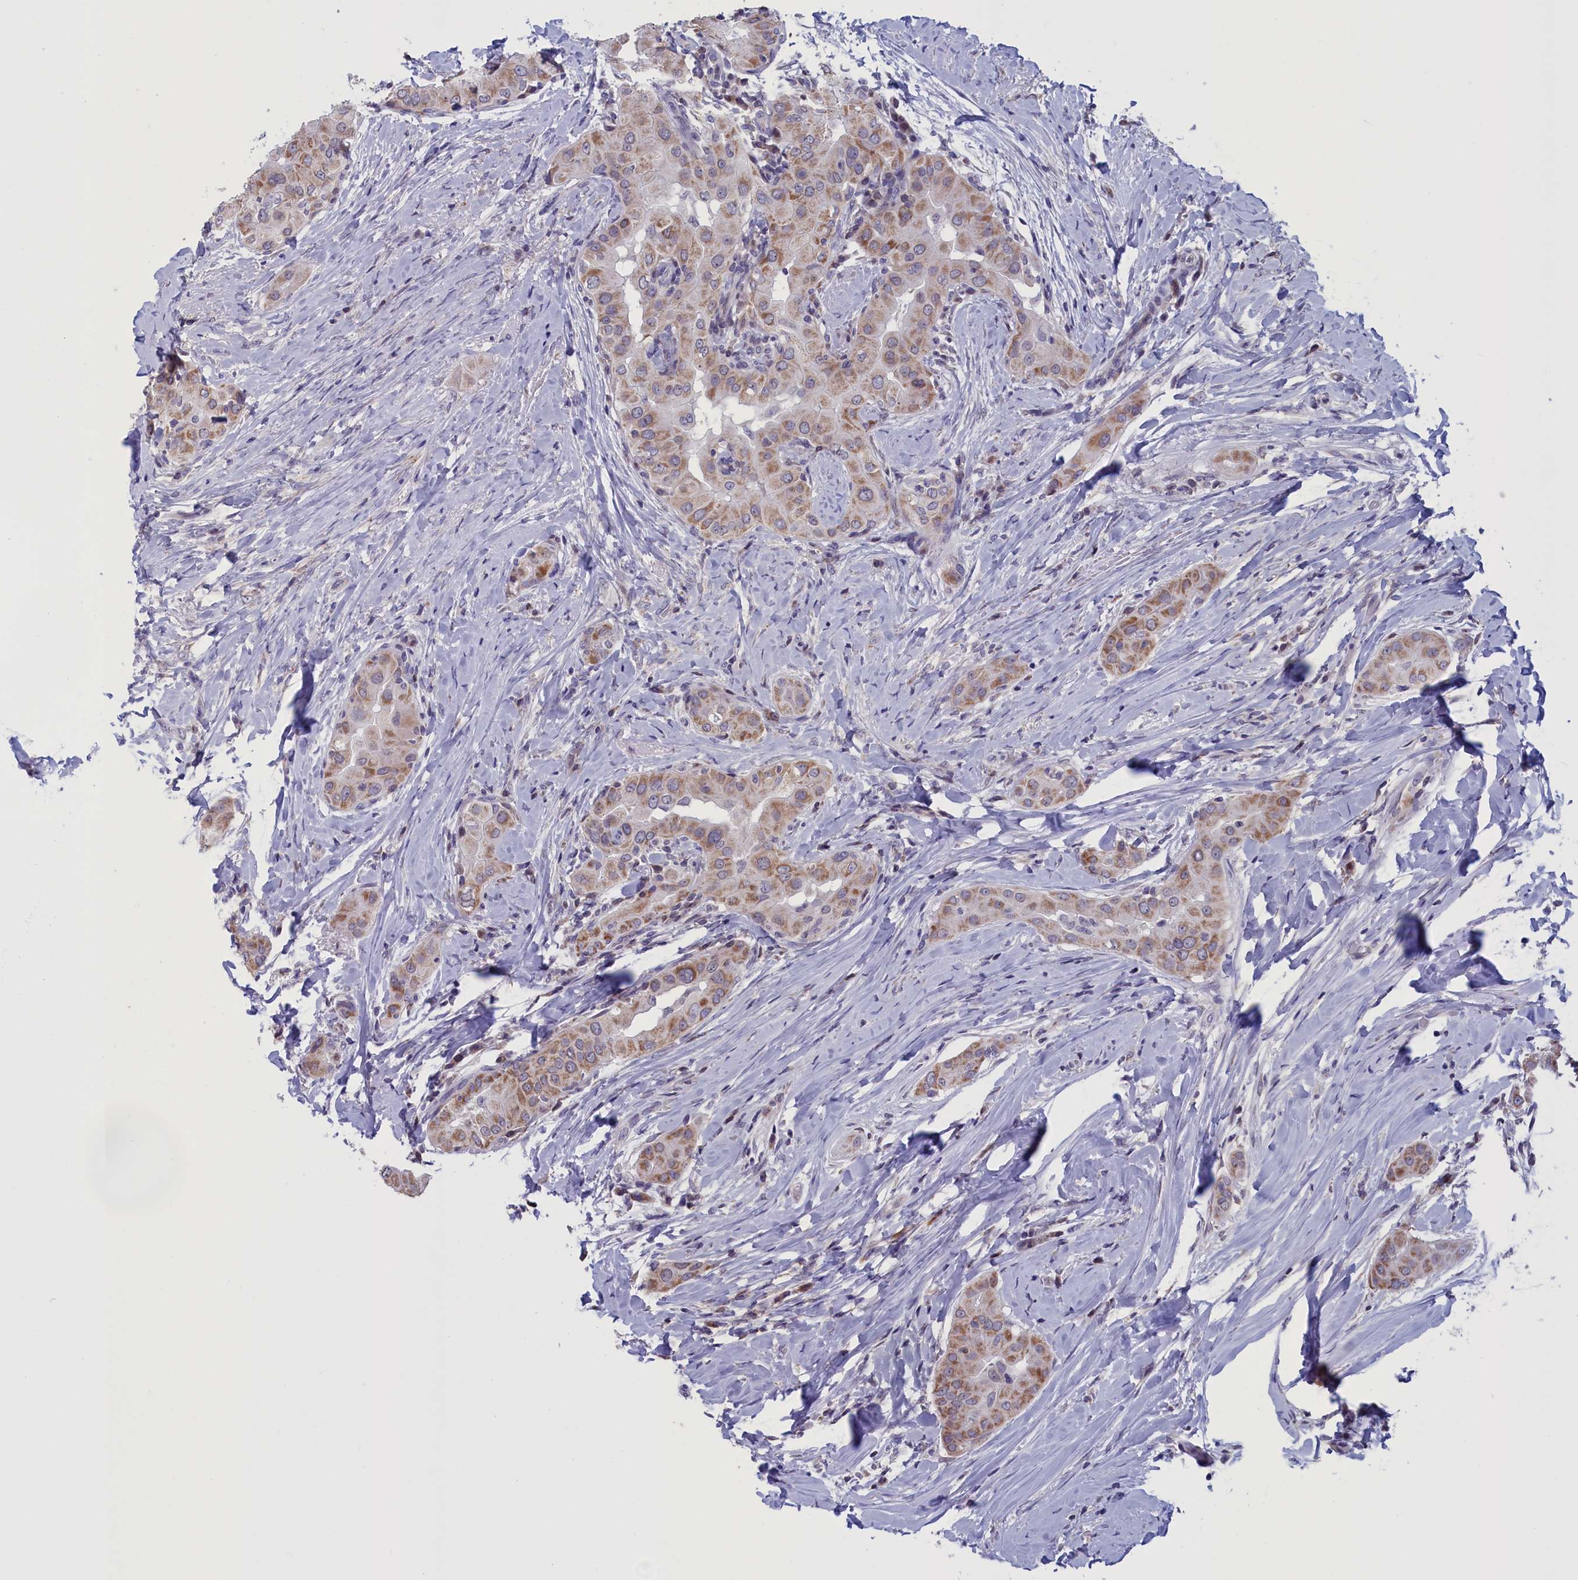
{"staining": {"intensity": "moderate", "quantity": ">75%", "location": "cytoplasmic/membranous"}, "tissue": "thyroid cancer", "cell_type": "Tumor cells", "image_type": "cancer", "snomed": [{"axis": "morphology", "description": "Papillary adenocarcinoma, NOS"}, {"axis": "topography", "description": "Thyroid gland"}], "caption": "High-magnification brightfield microscopy of thyroid cancer stained with DAB (3,3'-diaminobenzidine) (brown) and counterstained with hematoxylin (blue). tumor cells exhibit moderate cytoplasmic/membranous staining is seen in approximately>75% of cells.", "gene": "PARS2", "patient": {"sex": "male", "age": 33}}